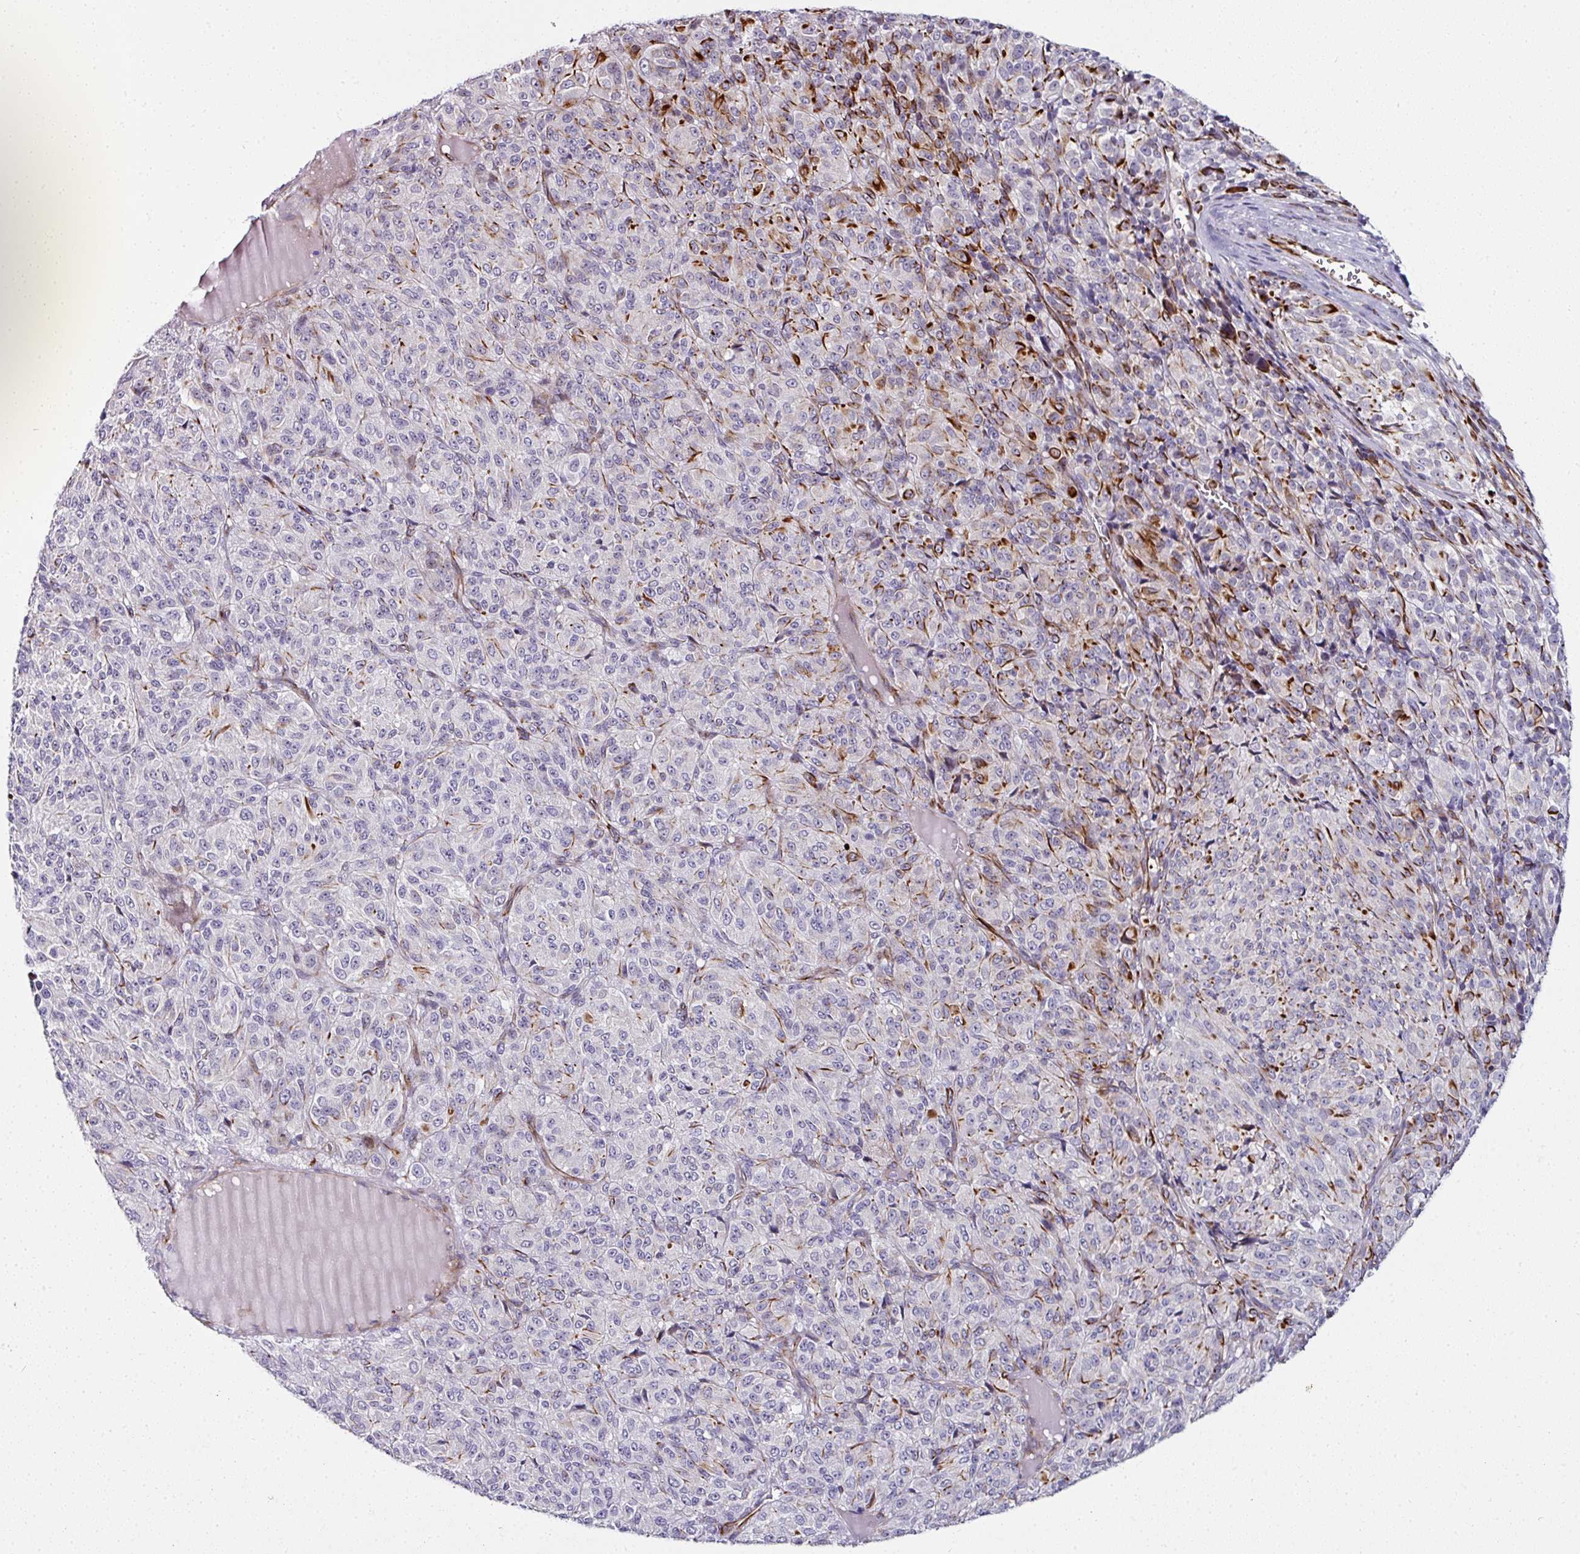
{"staining": {"intensity": "strong", "quantity": "<25%", "location": "cytoplasmic/membranous"}, "tissue": "melanoma", "cell_type": "Tumor cells", "image_type": "cancer", "snomed": [{"axis": "morphology", "description": "Malignant melanoma, Metastatic site"}, {"axis": "topography", "description": "Brain"}], "caption": "Protein staining displays strong cytoplasmic/membranous staining in approximately <25% of tumor cells in melanoma. (IHC, brightfield microscopy, high magnification).", "gene": "TMPRSS9", "patient": {"sex": "female", "age": 56}}